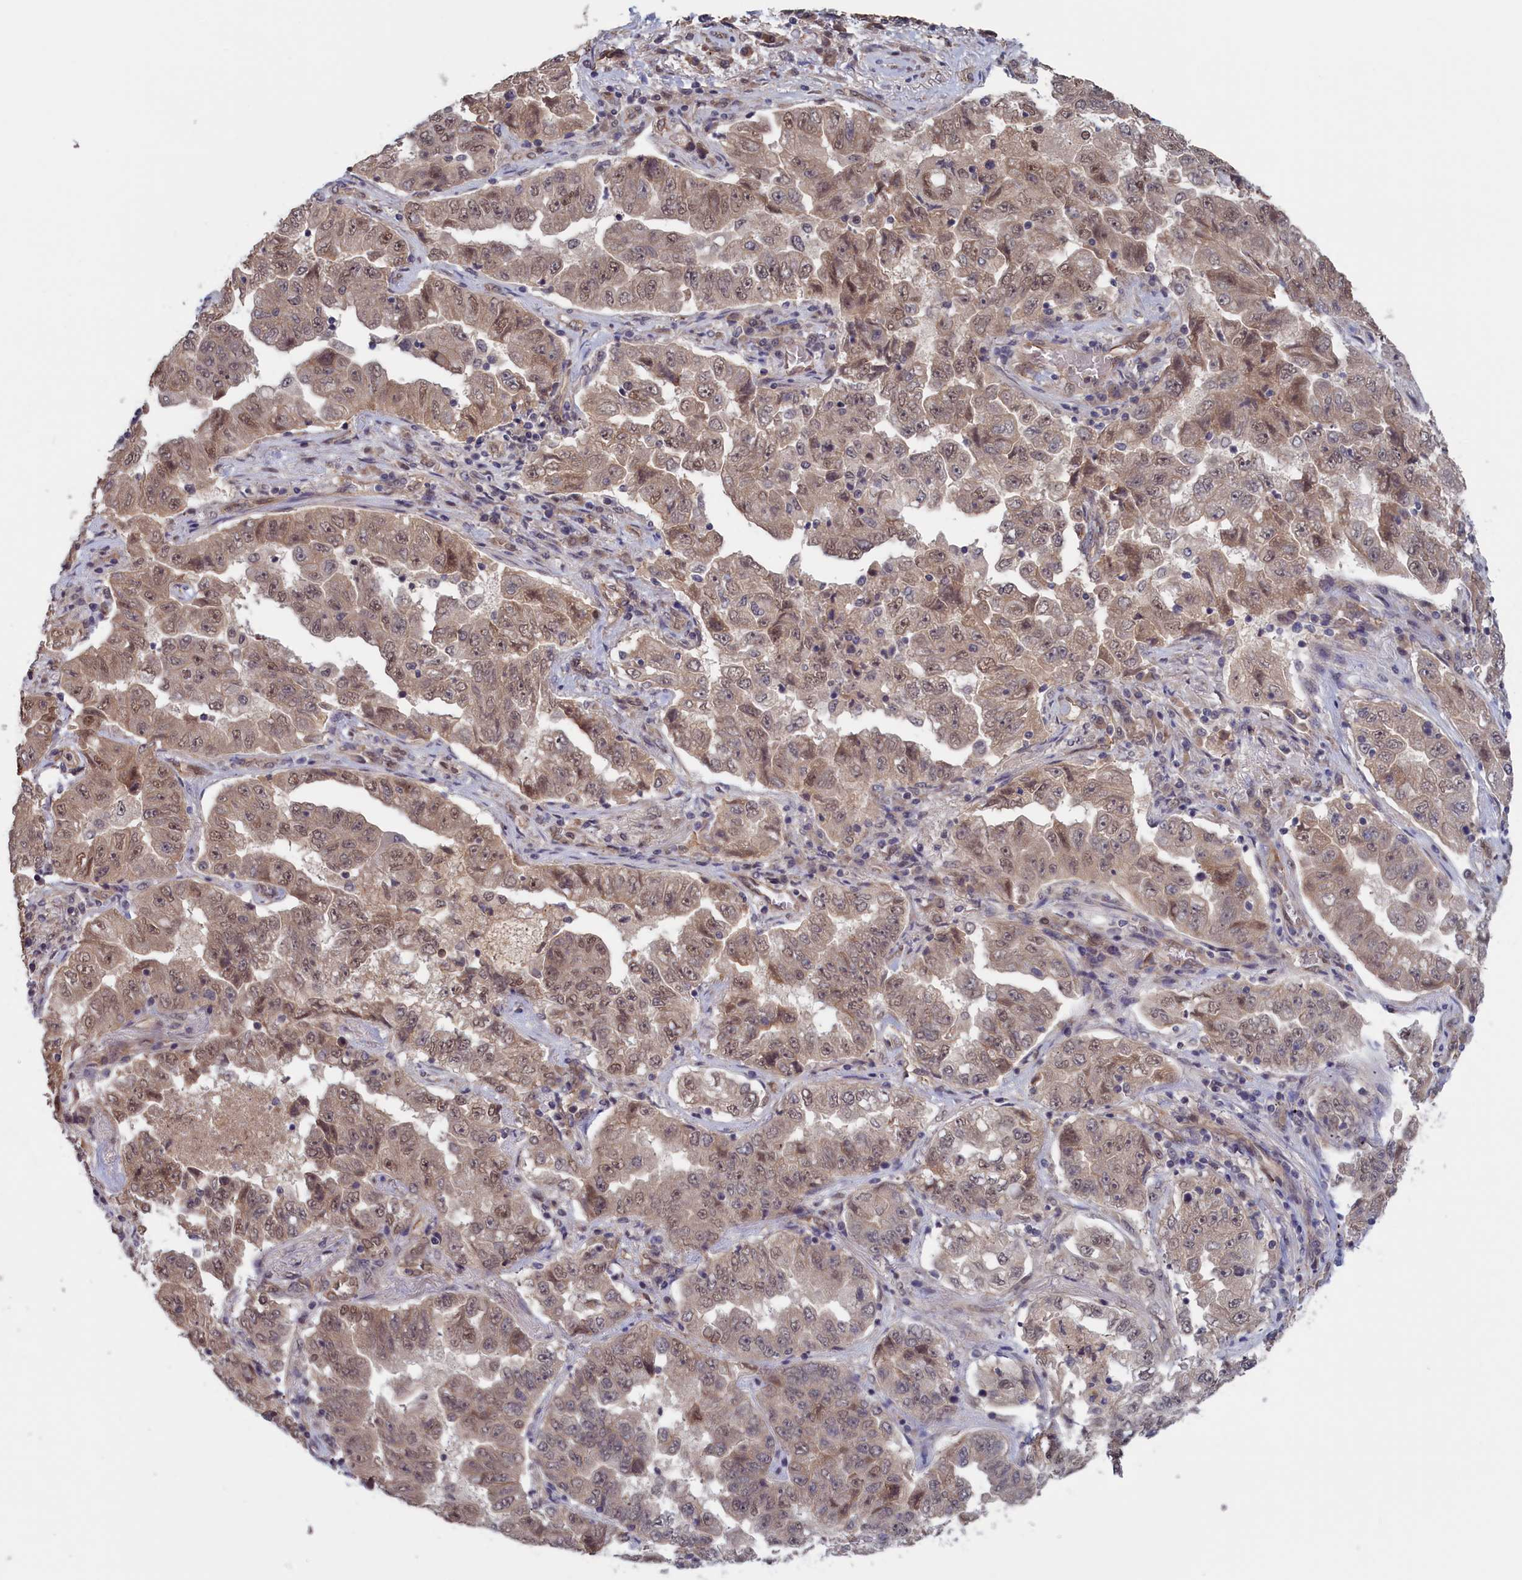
{"staining": {"intensity": "weak", "quantity": "<25%", "location": "nuclear"}, "tissue": "lung cancer", "cell_type": "Tumor cells", "image_type": "cancer", "snomed": [{"axis": "morphology", "description": "Adenocarcinoma, NOS"}, {"axis": "topography", "description": "Lung"}], "caption": "Immunohistochemistry (IHC) histopathology image of neoplastic tissue: human adenocarcinoma (lung) stained with DAB (3,3'-diaminobenzidine) exhibits no significant protein positivity in tumor cells.", "gene": "PLP2", "patient": {"sex": "female", "age": 51}}